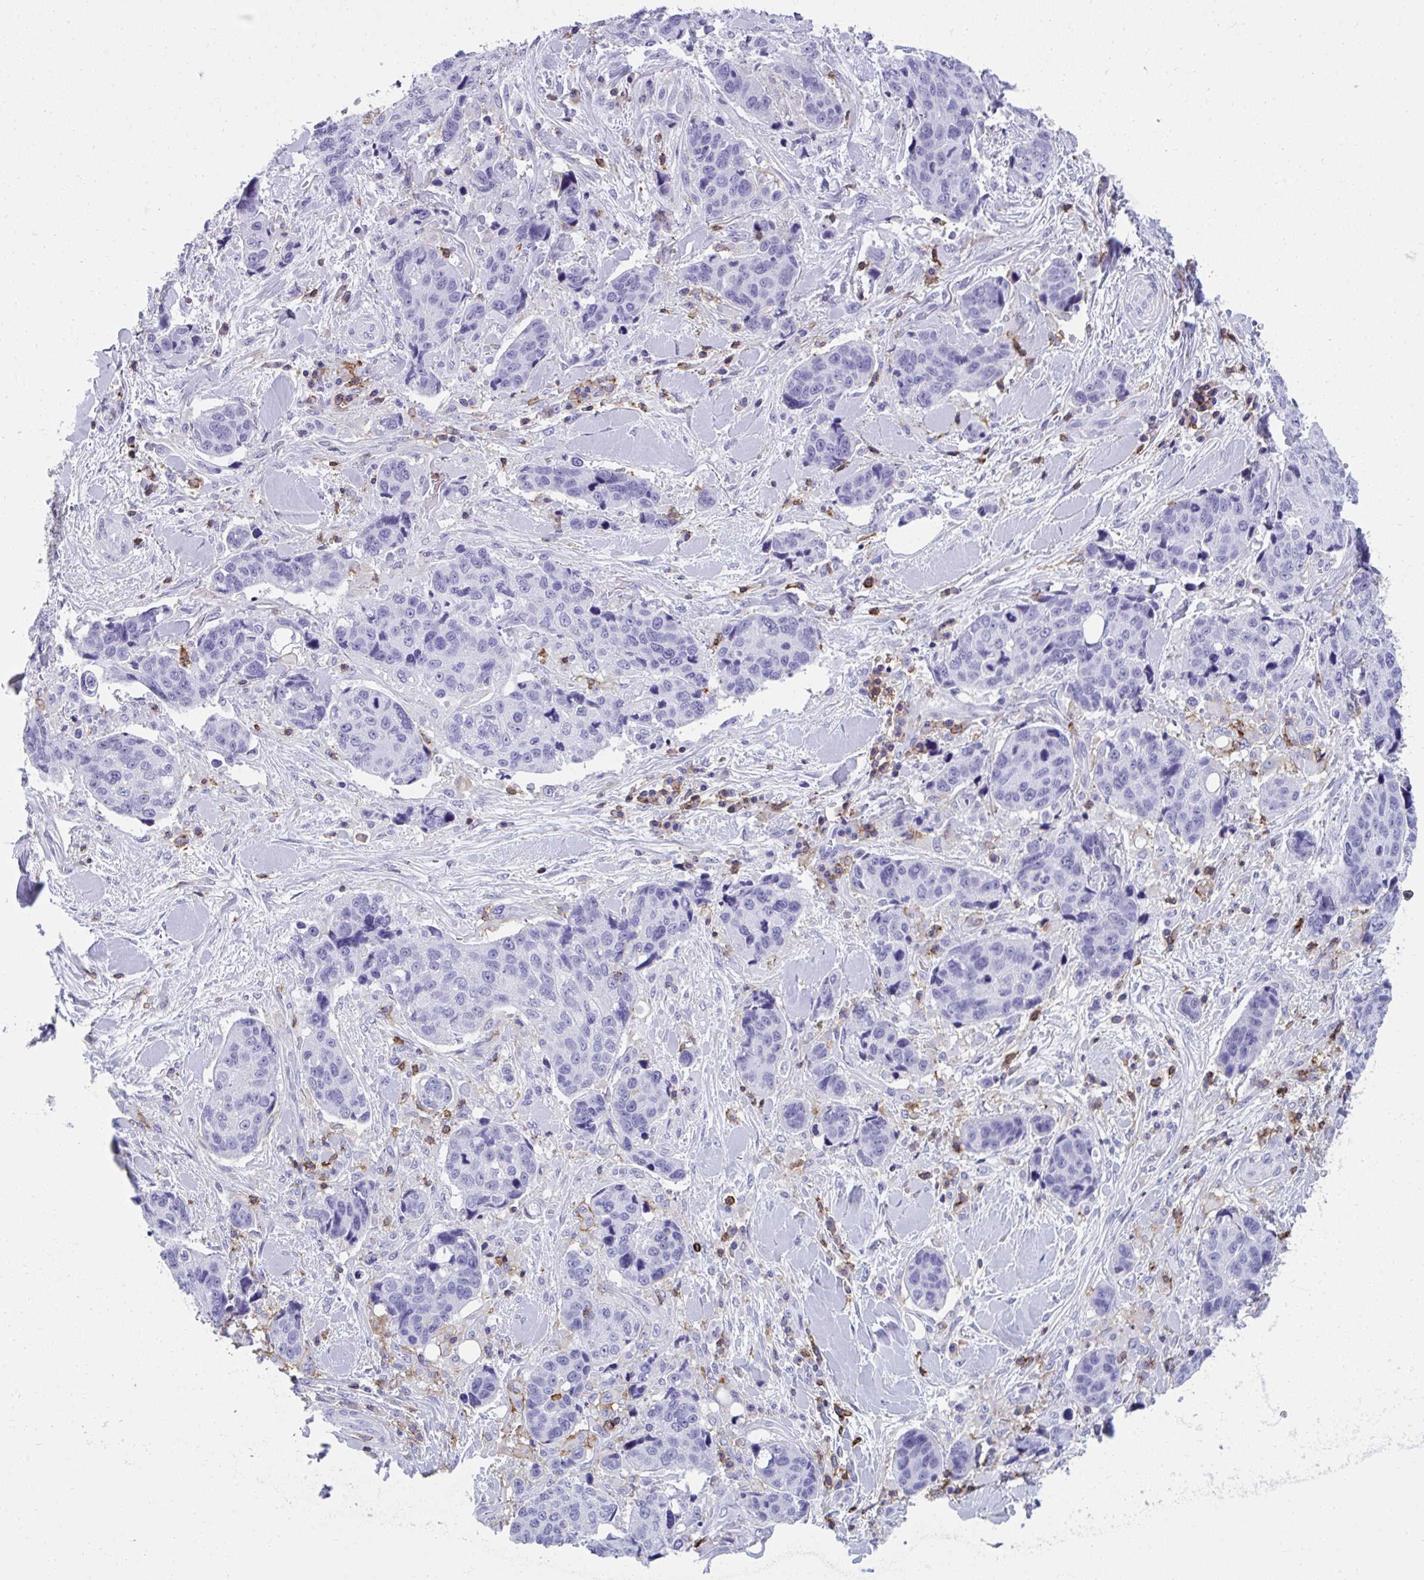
{"staining": {"intensity": "negative", "quantity": "none", "location": "none"}, "tissue": "lung cancer", "cell_type": "Tumor cells", "image_type": "cancer", "snomed": [{"axis": "morphology", "description": "Squamous cell carcinoma, NOS"}, {"axis": "topography", "description": "Lymph node"}, {"axis": "topography", "description": "Lung"}], "caption": "Squamous cell carcinoma (lung) was stained to show a protein in brown. There is no significant positivity in tumor cells.", "gene": "SPN", "patient": {"sex": "male", "age": 61}}